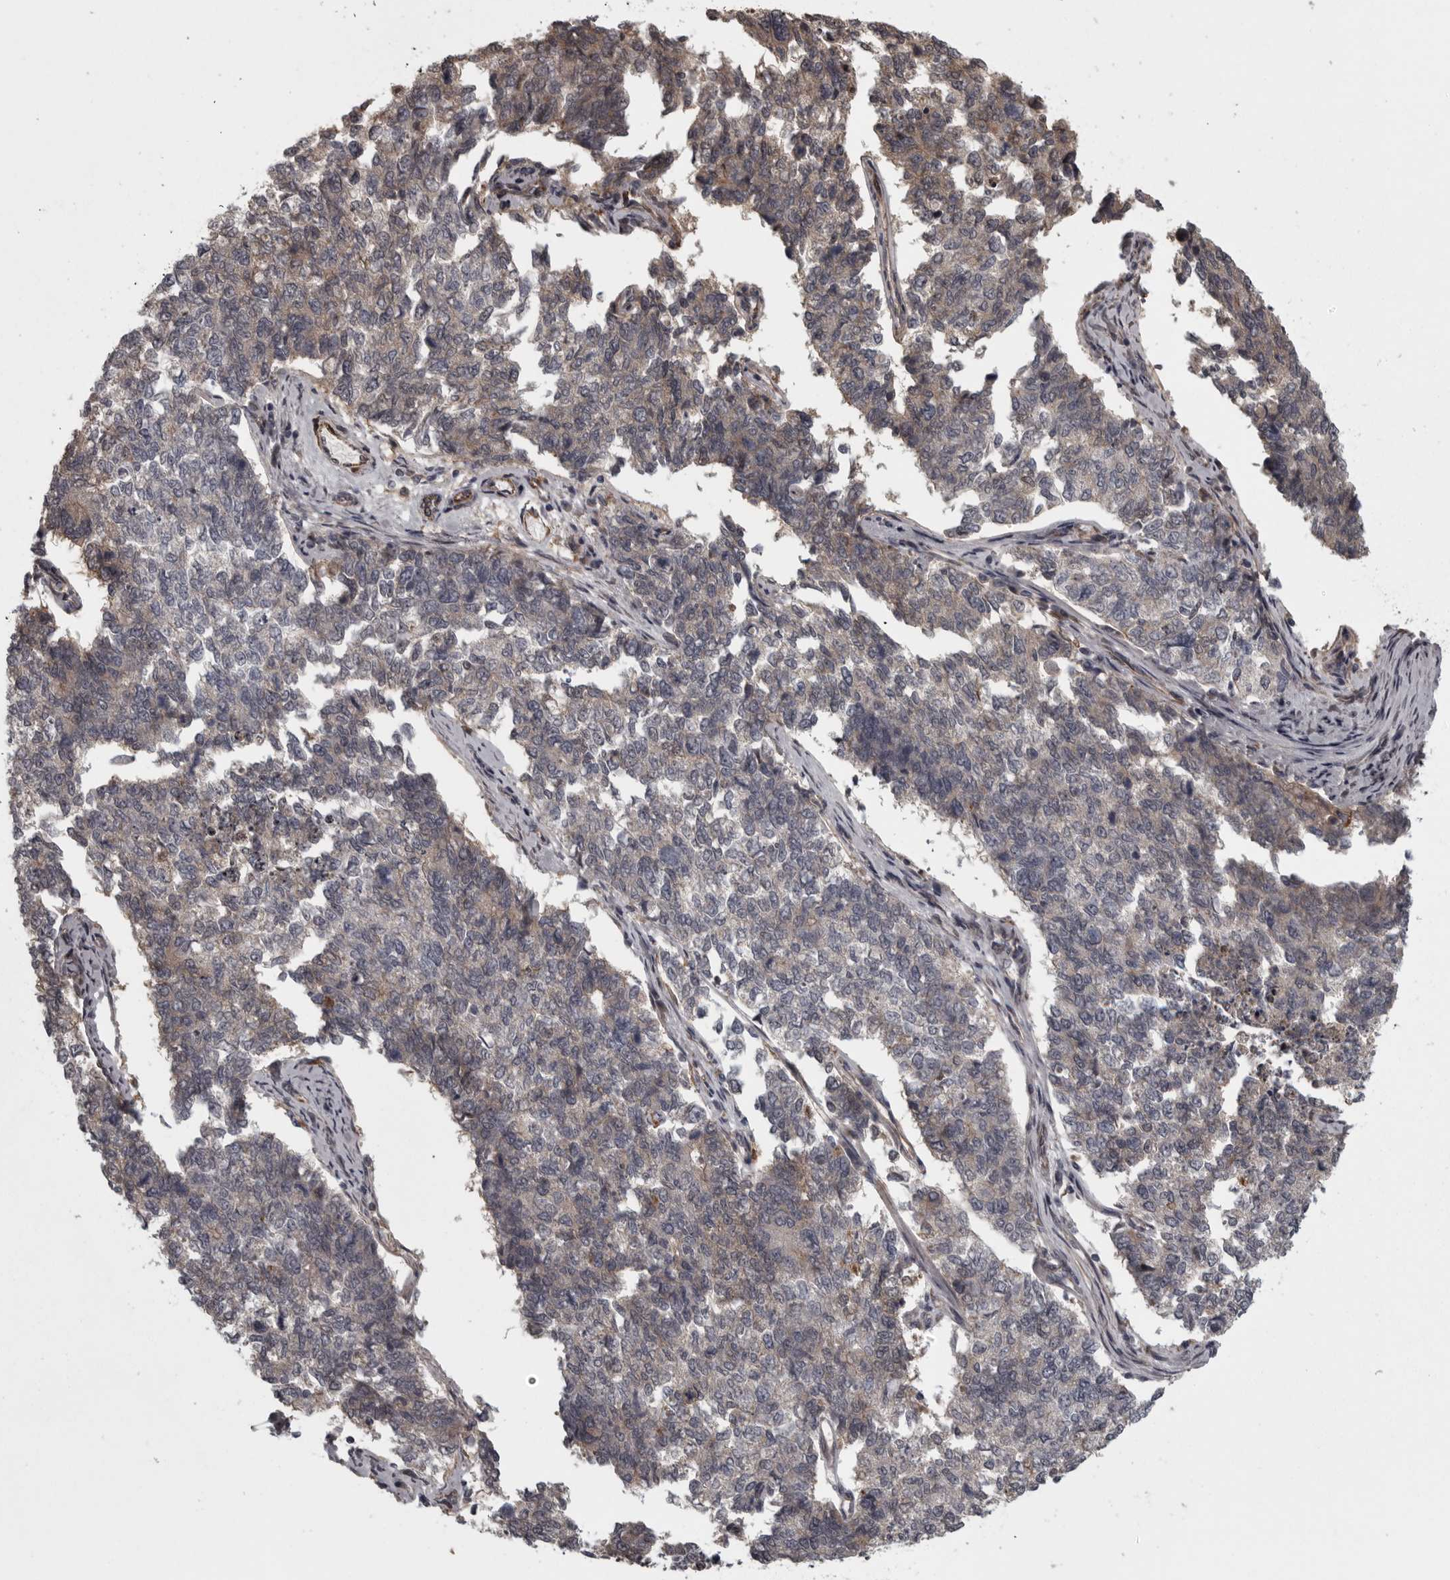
{"staining": {"intensity": "weak", "quantity": "<25%", "location": "cytoplasmic/membranous"}, "tissue": "cervical cancer", "cell_type": "Tumor cells", "image_type": "cancer", "snomed": [{"axis": "morphology", "description": "Squamous cell carcinoma, NOS"}, {"axis": "topography", "description": "Cervix"}], "caption": "Immunohistochemistry (IHC) of human cervical squamous cell carcinoma displays no staining in tumor cells. (DAB immunohistochemistry visualized using brightfield microscopy, high magnification).", "gene": "FAAP100", "patient": {"sex": "female", "age": 63}}